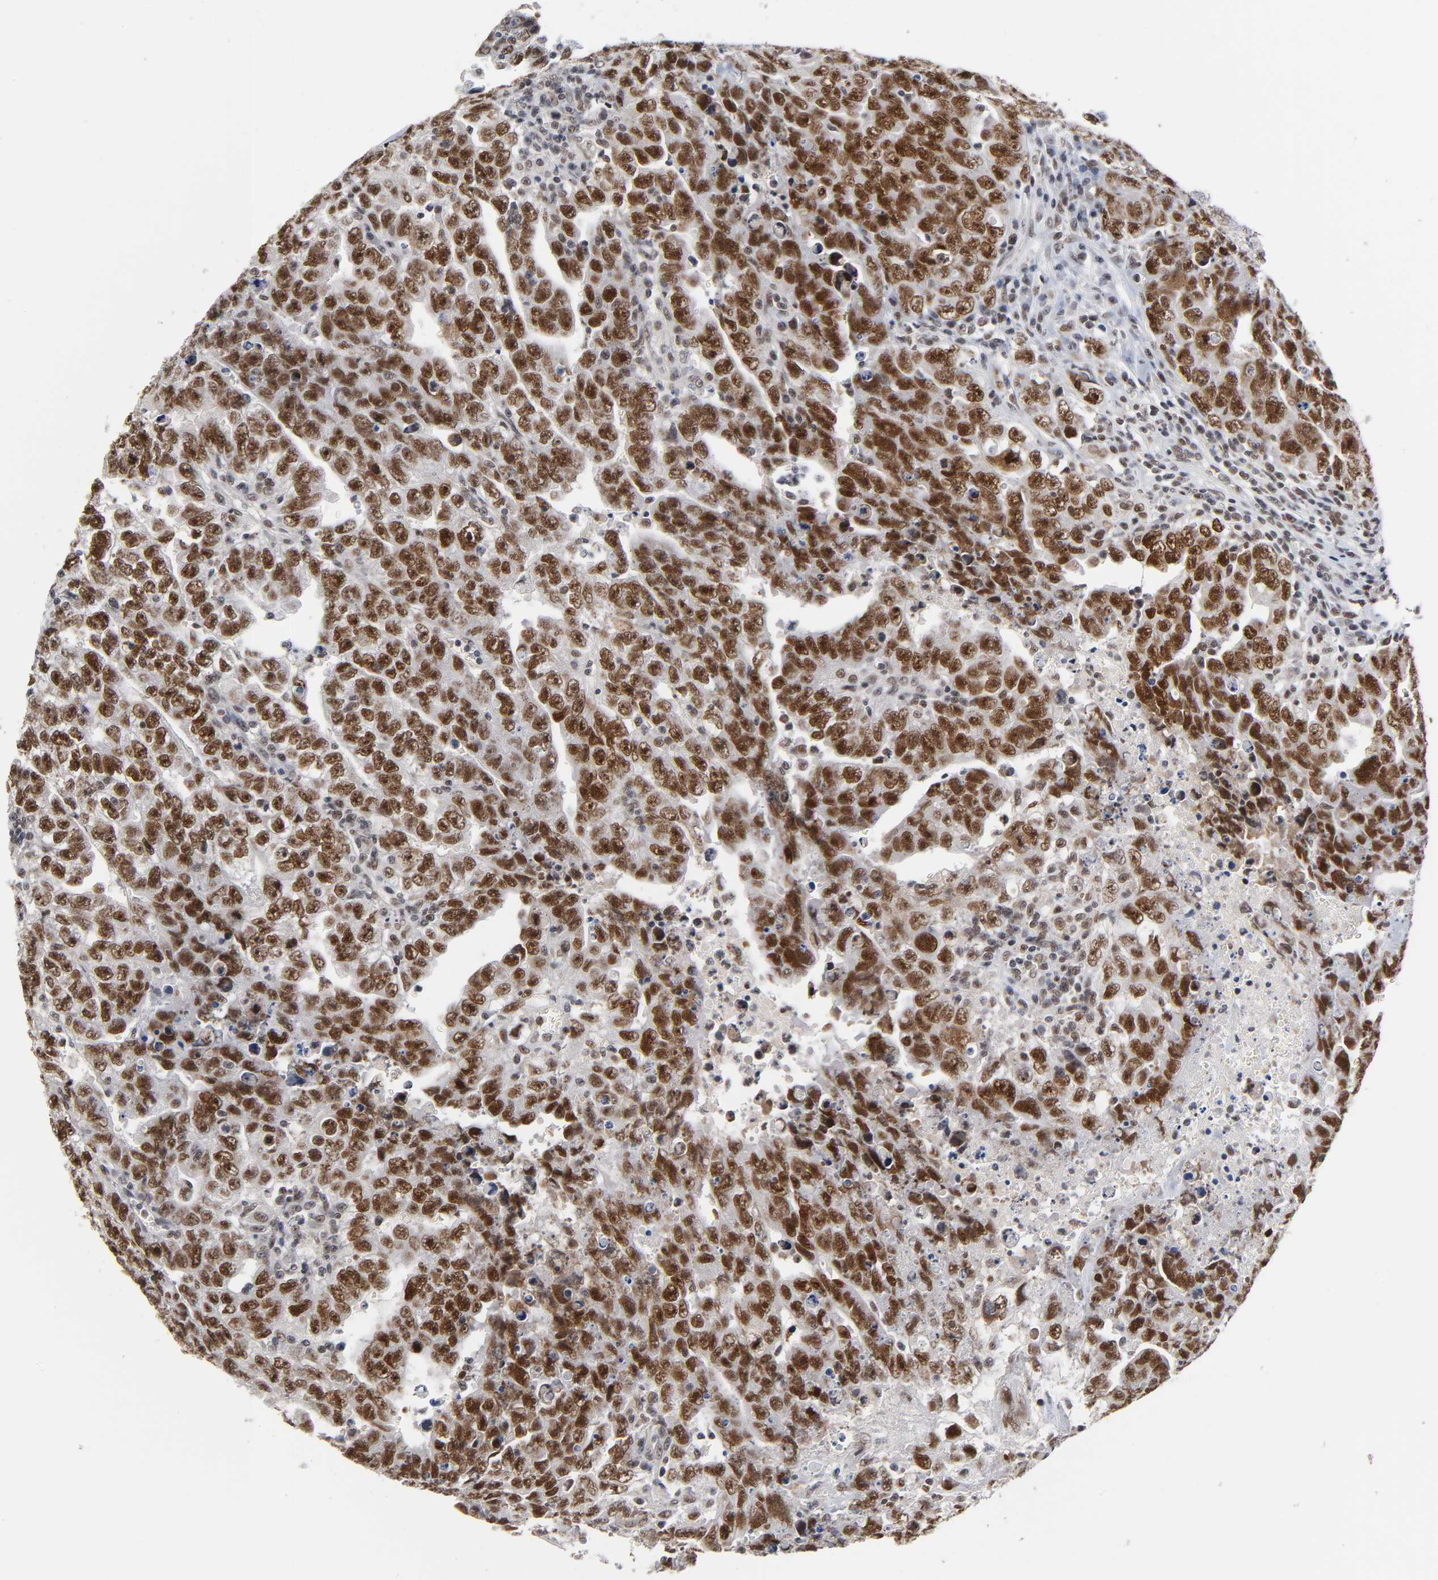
{"staining": {"intensity": "strong", "quantity": ">75%", "location": "nuclear"}, "tissue": "testis cancer", "cell_type": "Tumor cells", "image_type": "cancer", "snomed": [{"axis": "morphology", "description": "Carcinoma, Embryonal, NOS"}, {"axis": "topography", "description": "Testis"}], "caption": "The image reveals immunohistochemical staining of embryonal carcinoma (testis). There is strong nuclear expression is present in approximately >75% of tumor cells.", "gene": "TRIM33", "patient": {"sex": "male", "age": 28}}